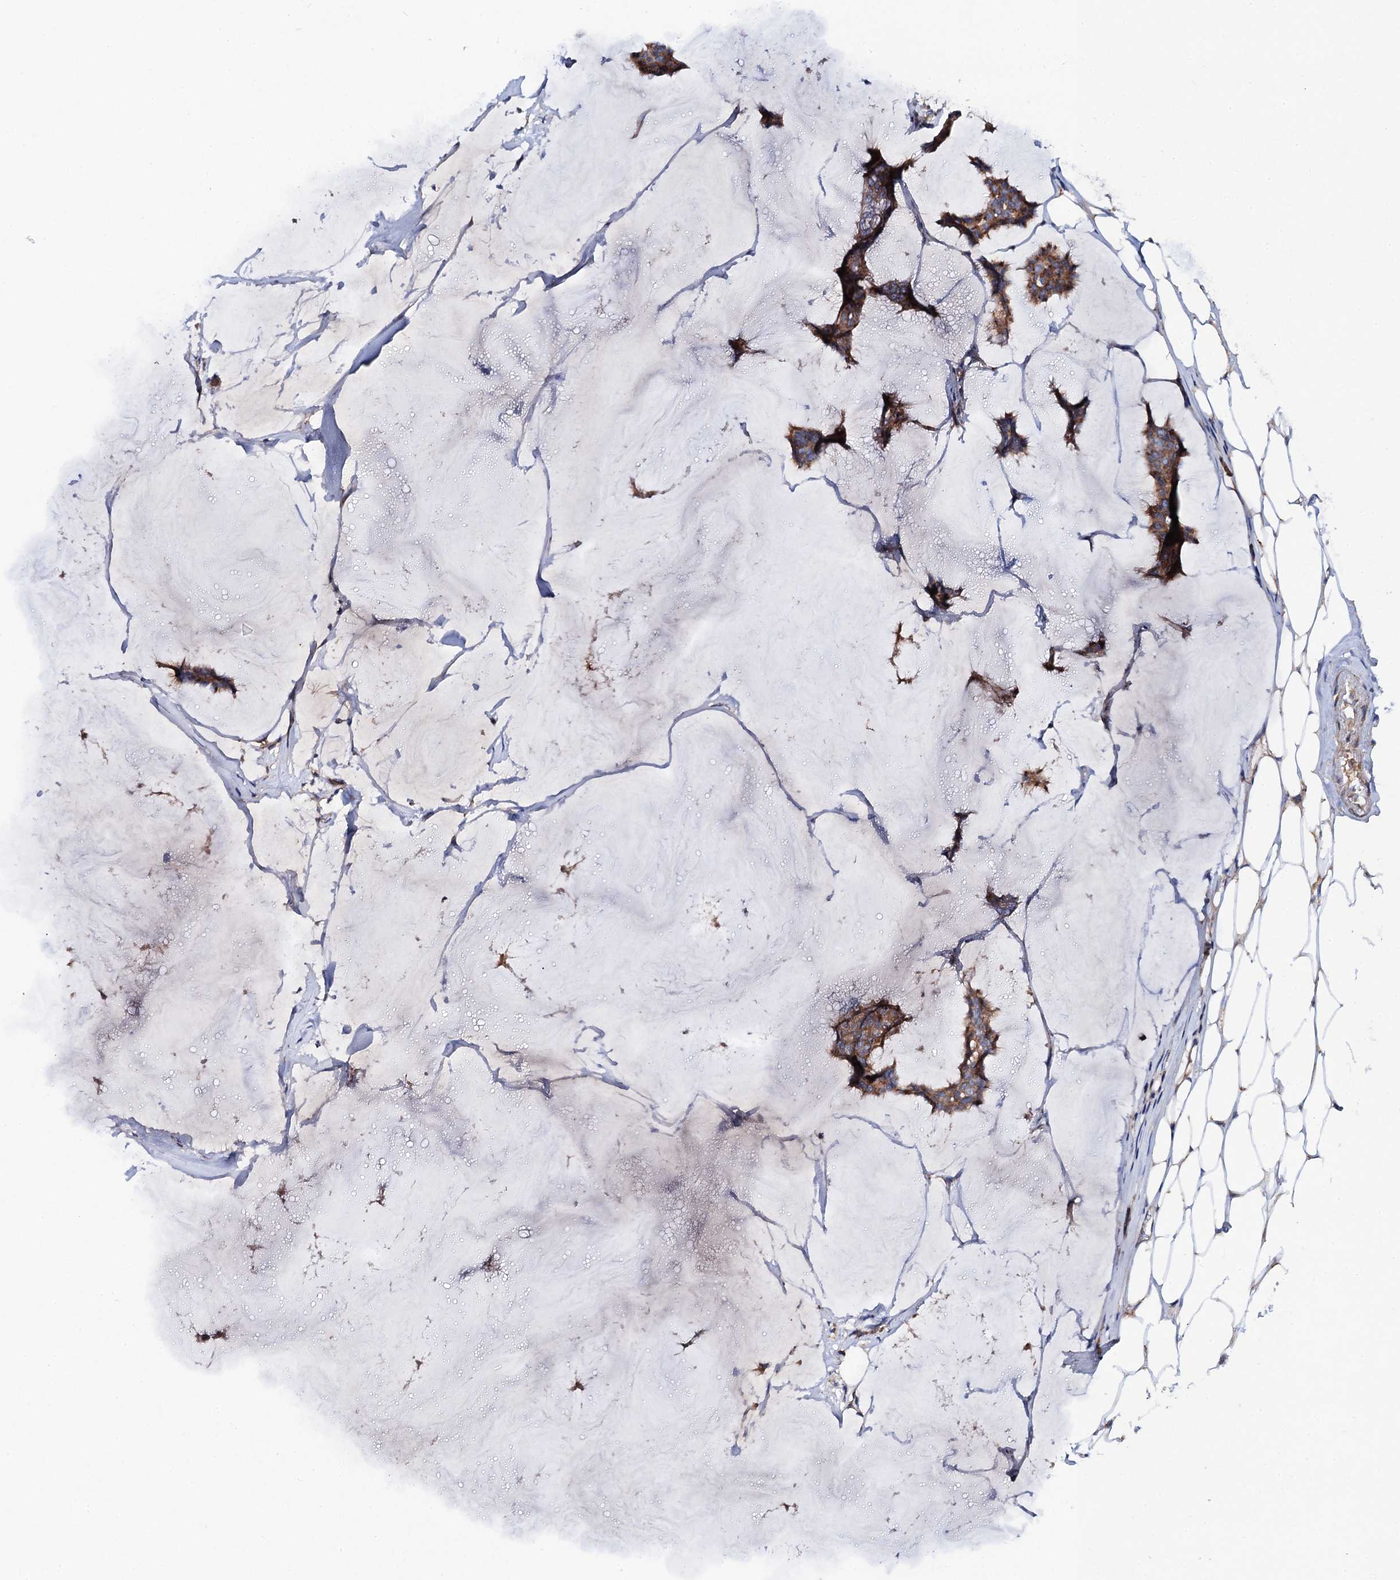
{"staining": {"intensity": "moderate", "quantity": ">75%", "location": "cytoplasmic/membranous"}, "tissue": "breast cancer", "cell_type": "Tumor cells", "image_type": "cancer", "snomed": [{"axis": "morphology", "description": "Duct carcinoma"}, {"axis": "topography", "description": "Breast"}], "caption": "The photomicrograph displays staining of infiltrating ductal carcinoma (breast), revealing moderate cytoplasmic/membranous protein expression (brown color) within tumor cells.", "gene": "MRPL48", "patient": {"sex": "female", "age": 93}}